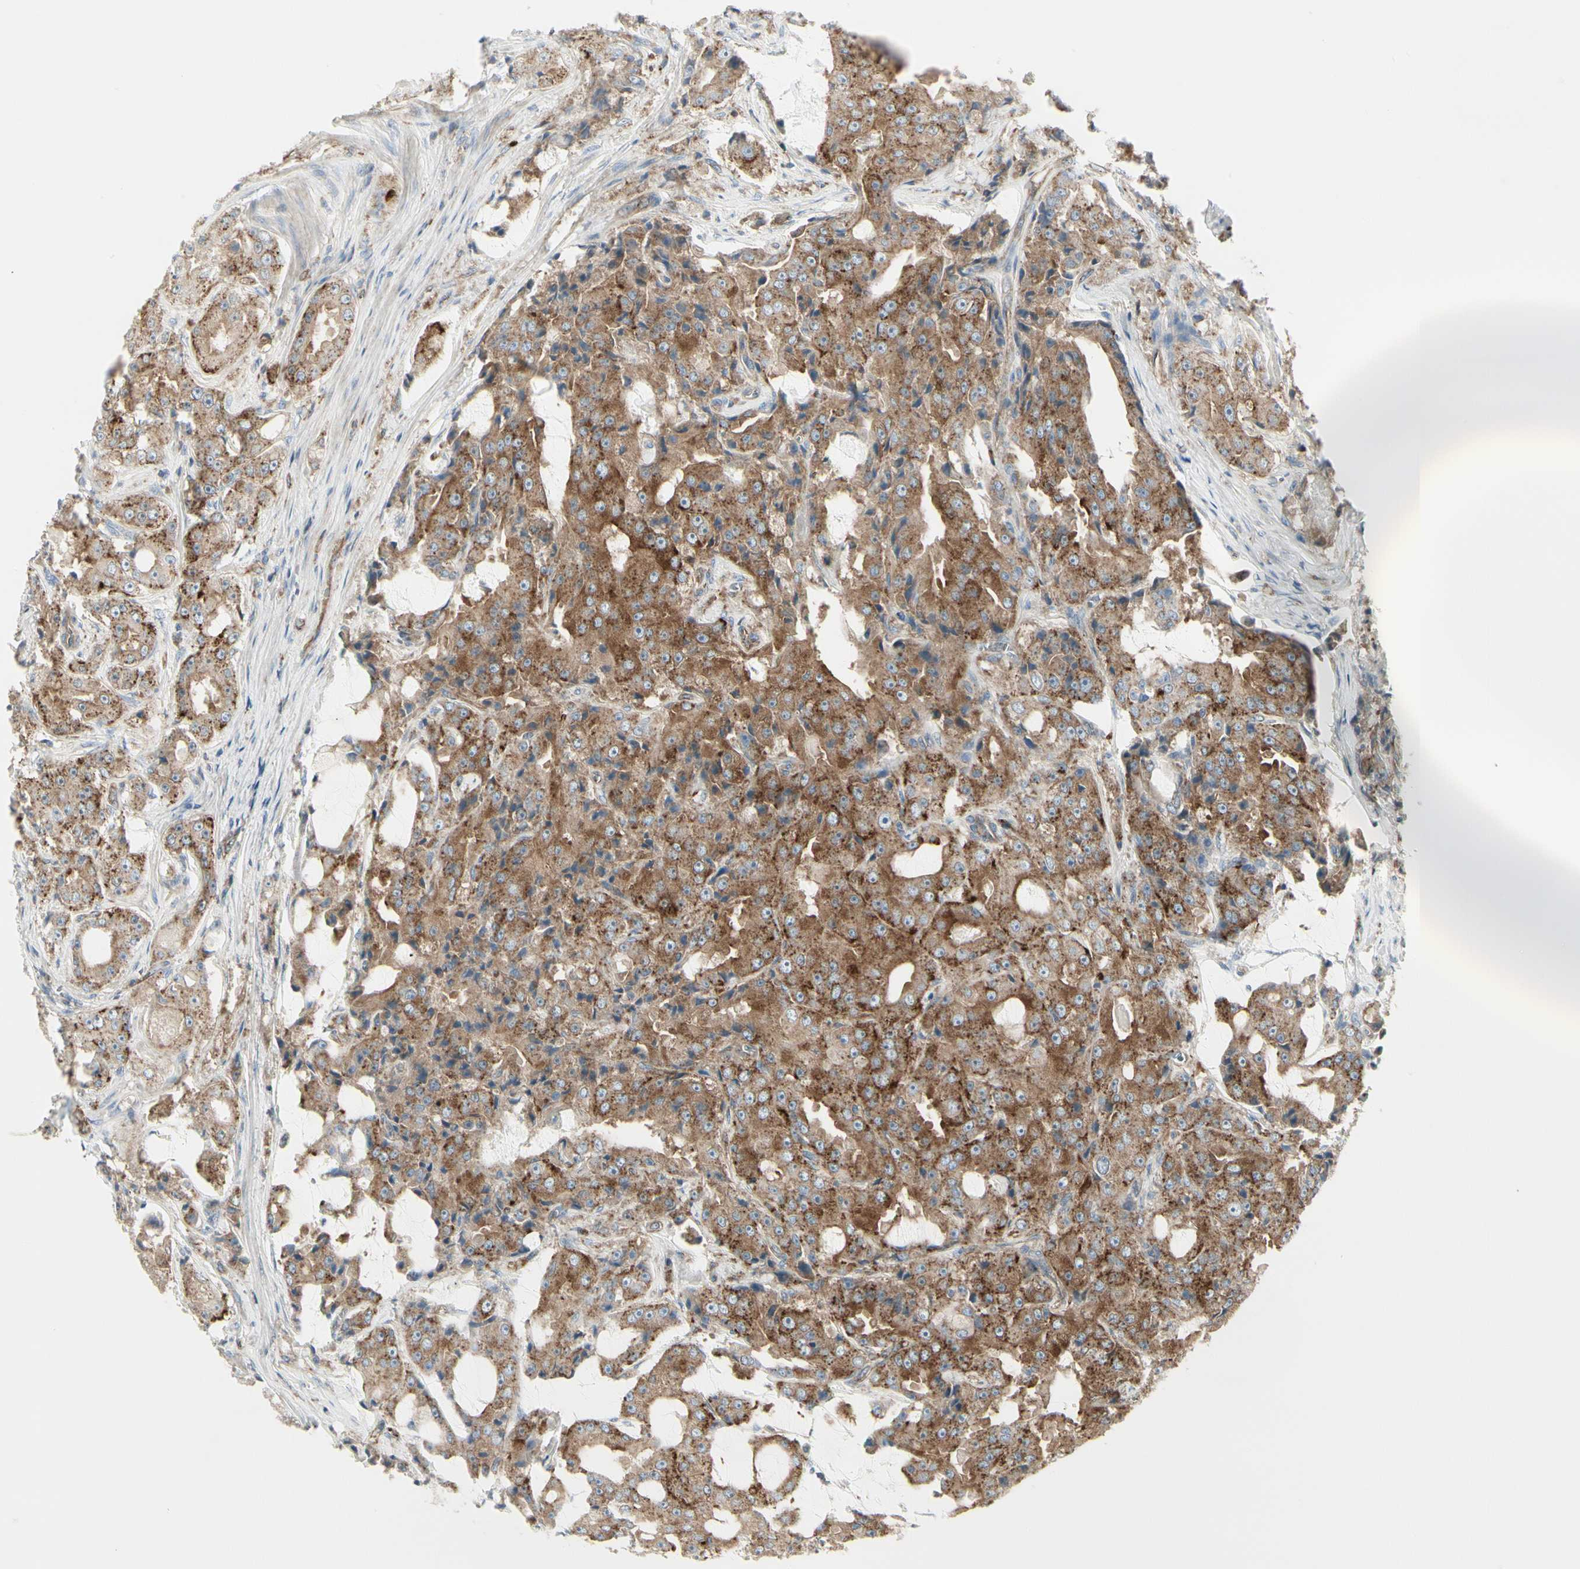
{"staining": {"intensity": "moderate", "quantity": ">75%", "location": "cytoplasmic/membranous"}, "tissue": "prostate cancer", "cell_type": "Tumor cells", "image_type": "cancer", "snomed": [{"axis": "morphology", "description": "Adenocarcinoma, High grade"}, {"axis": "topography", "description": "Prostate"}], "caption": "Tumor cells reveal medium levels of moderate cytoplasmic/membranous staining in about >75% of cells in high-grade adenocarcinoma (prostate). (brown staining indicates protein expression, while blue staining denotes nuclei).", "gene": "ATP6V1B2", "patient": {"sex": "male", "age": 73}}